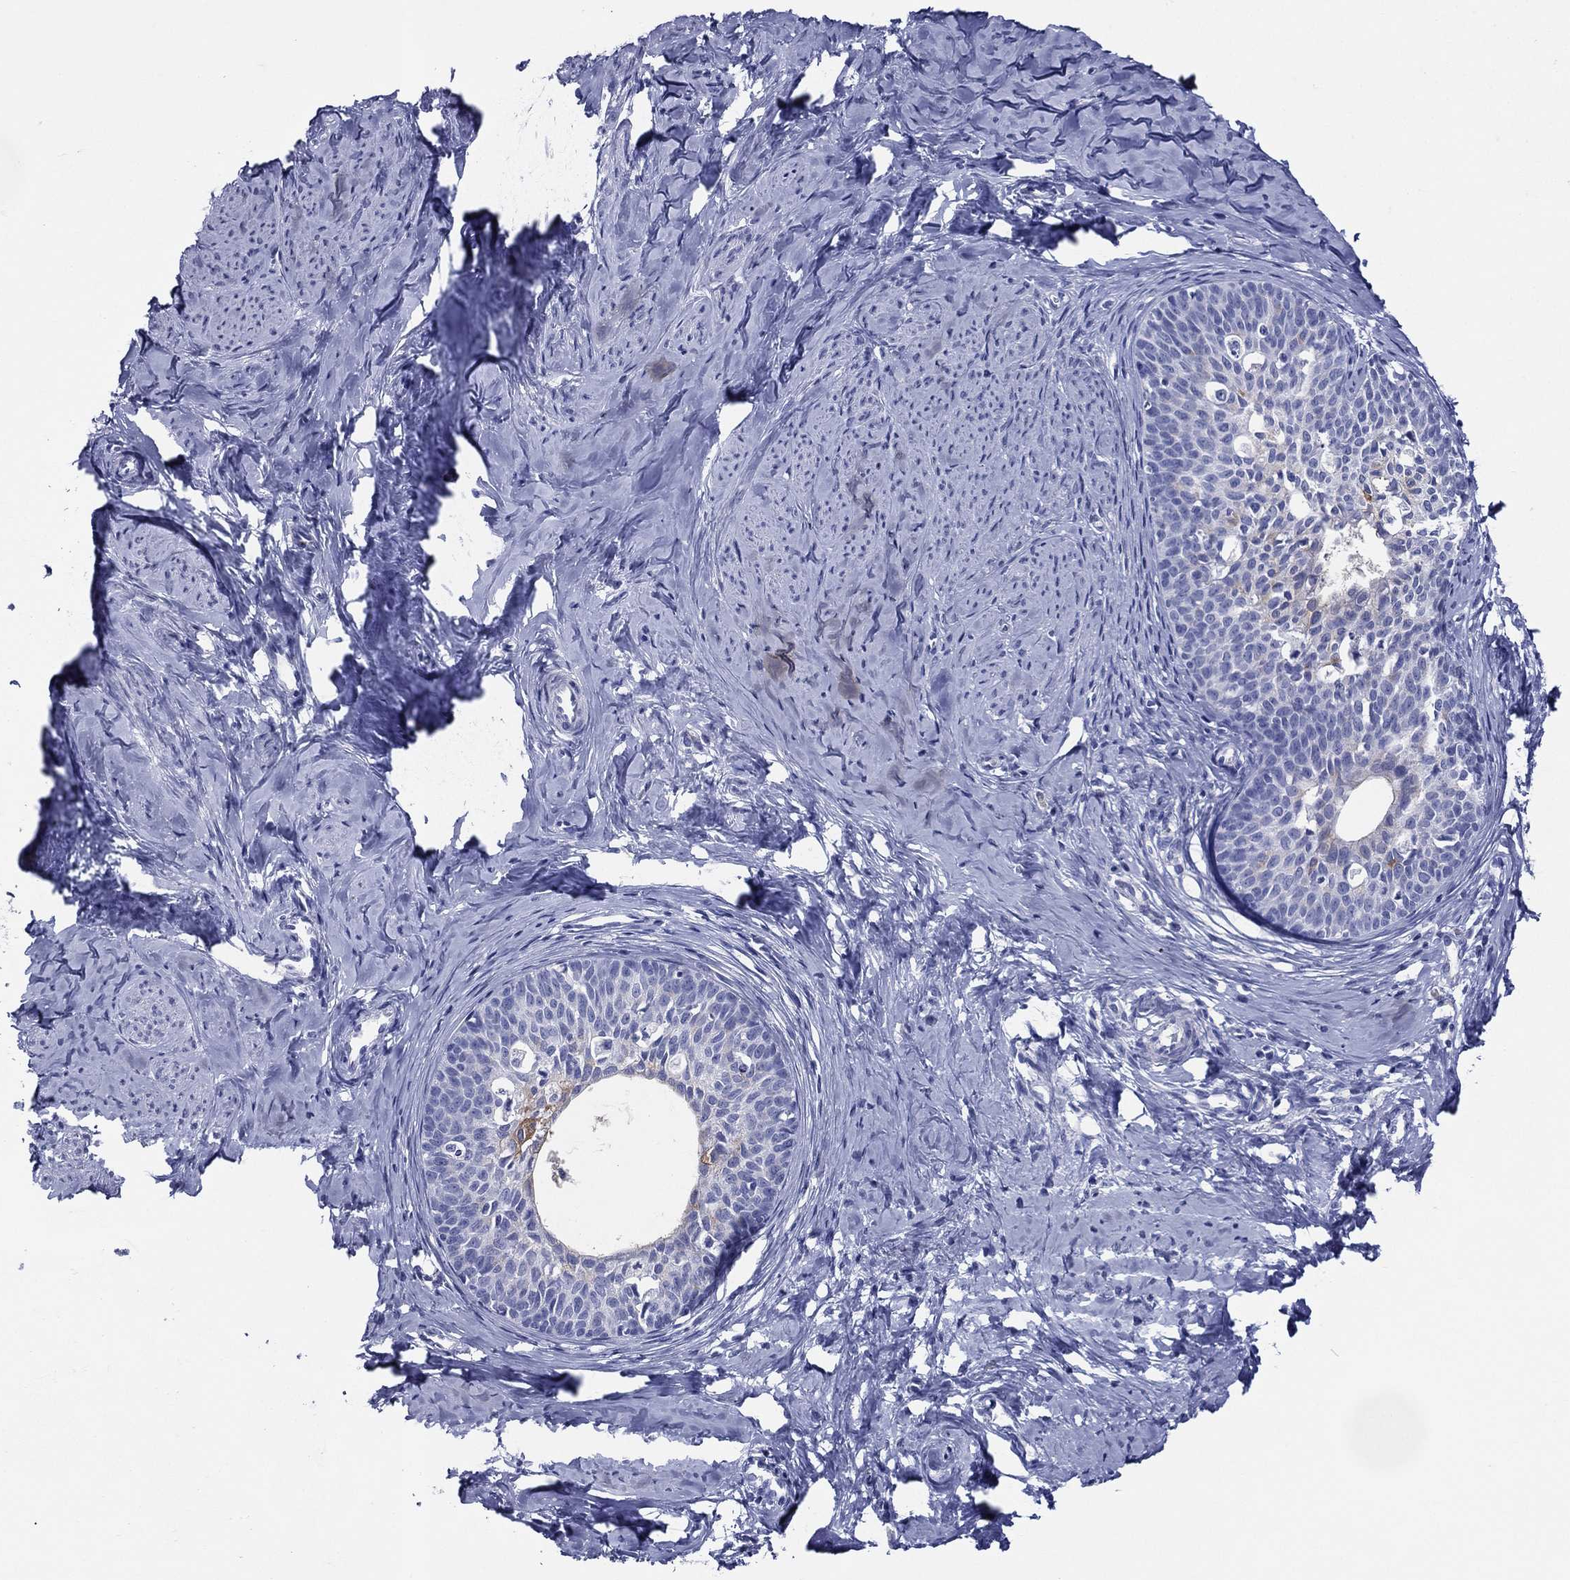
{"staining": {"intensity": "negative", "quantity": "none", "location": "none"}, "tissue": "cervical cancer", "cell_type": "Tumor cells", "image_type": "cancer", "snomed": [{"axis": "morphology", "description": "Squamous cell carcinoma, NOS"}, {"axis": "topography", "description": "Cervix"}], "caption": "An immunohistochemistry (IHC) photomicrograph of squamous cell carcinoma (cervical) is shown. There is no staining in tumor cells of squamous cell carcinoma (cervical).", "gene": "ACE2", "patient": {"sex": "female", "age": 51}}